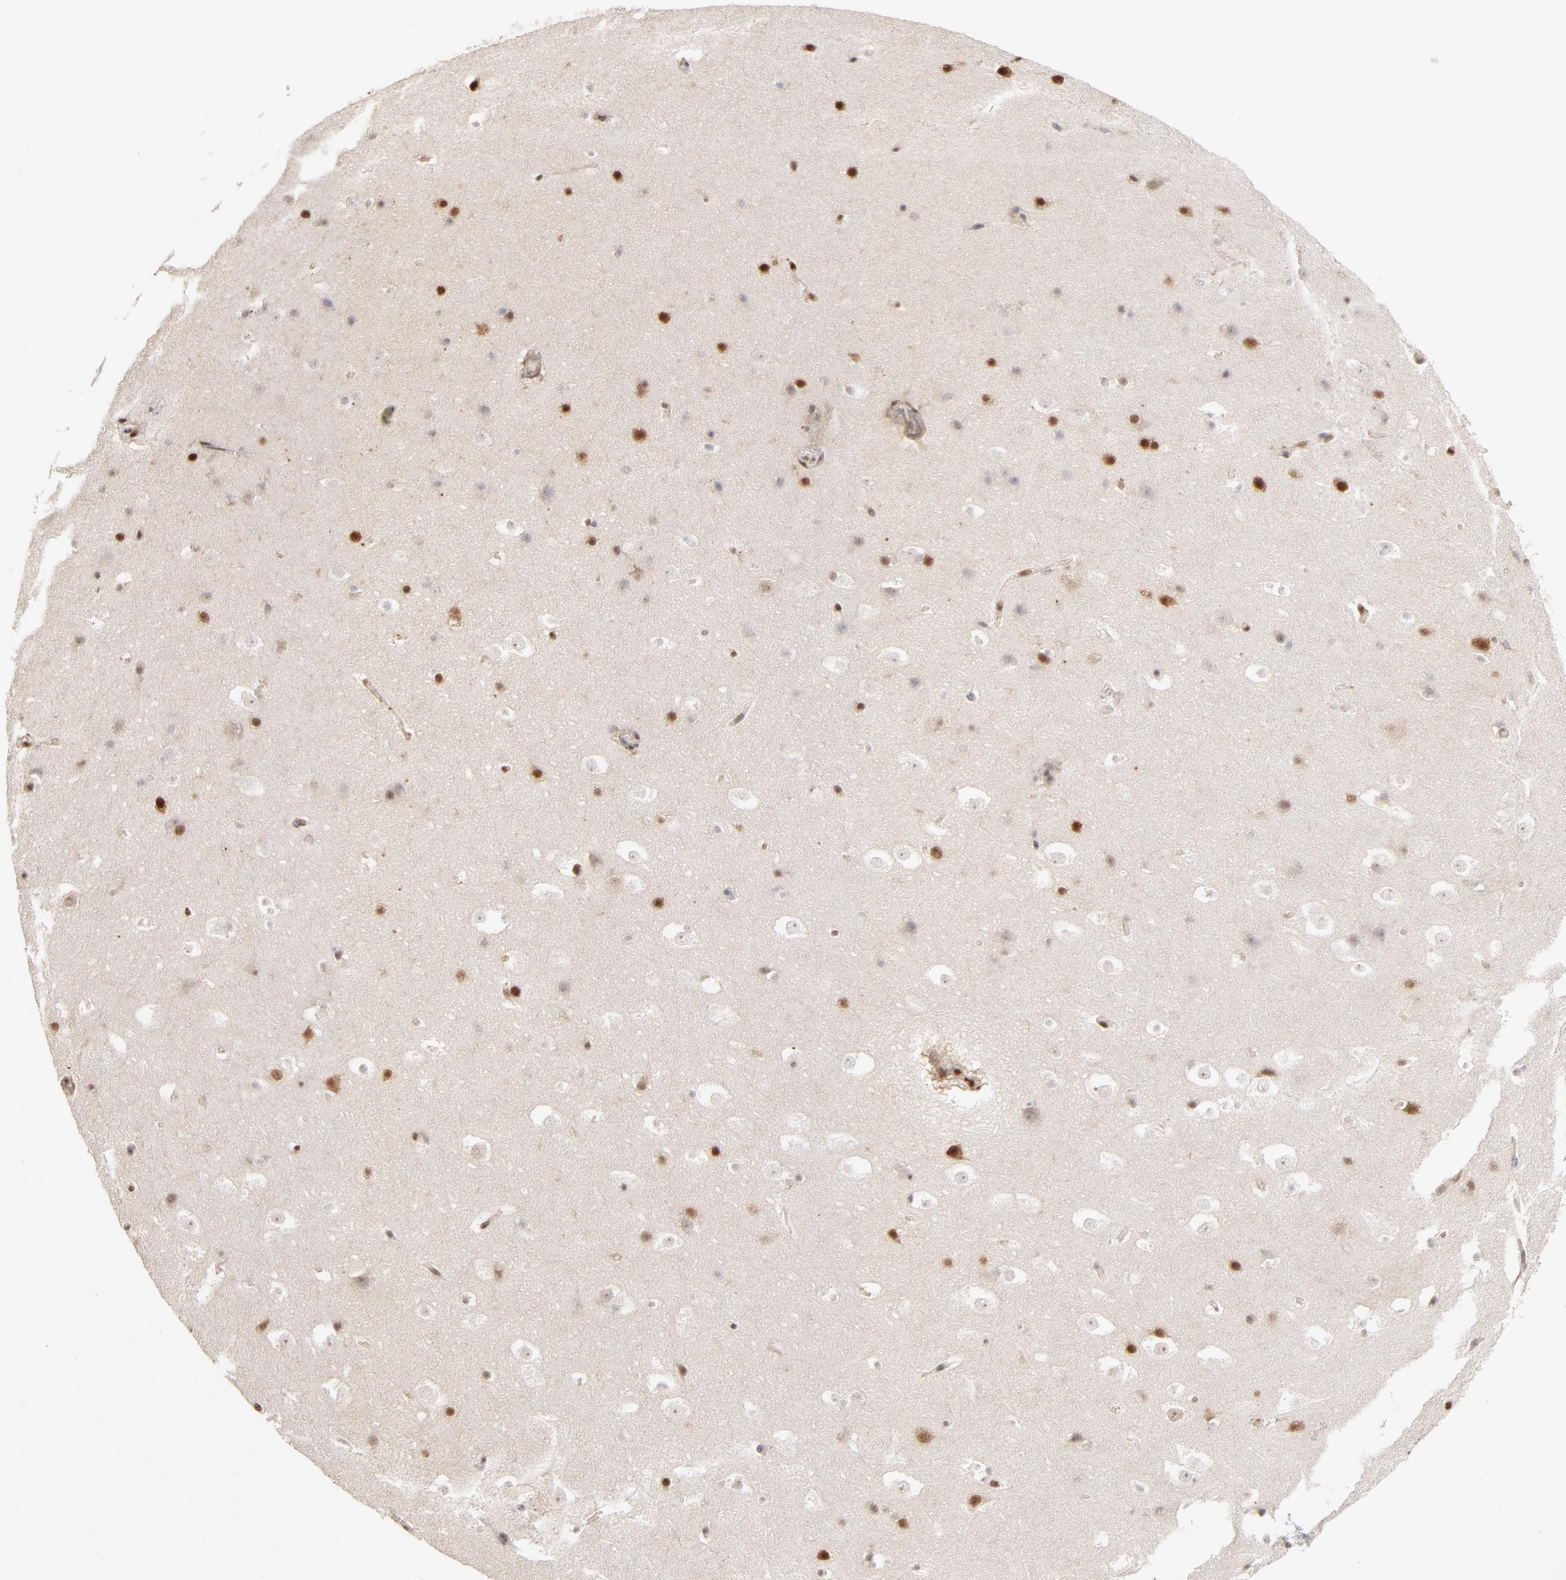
{"staining": {"intensity": "moderate", "quantity": "25%-75%", "location": "nuclear"}, "tissue": "hippocampus", "cell_type": "Glial cells", "image_type": "normal", "snomed": [{"axis": "morphology", "description": "Normal tissue, NOS"}, {"axis": "topography", "description": "Hippocampus"}], "caption": "Immunohistochemical staining of normal hippocampus displays moderate nuclear protein staining in approximately 25%-75% of glial cells.", "gene": "NFIB", "patient": {"sex": "male", "age": 45}}